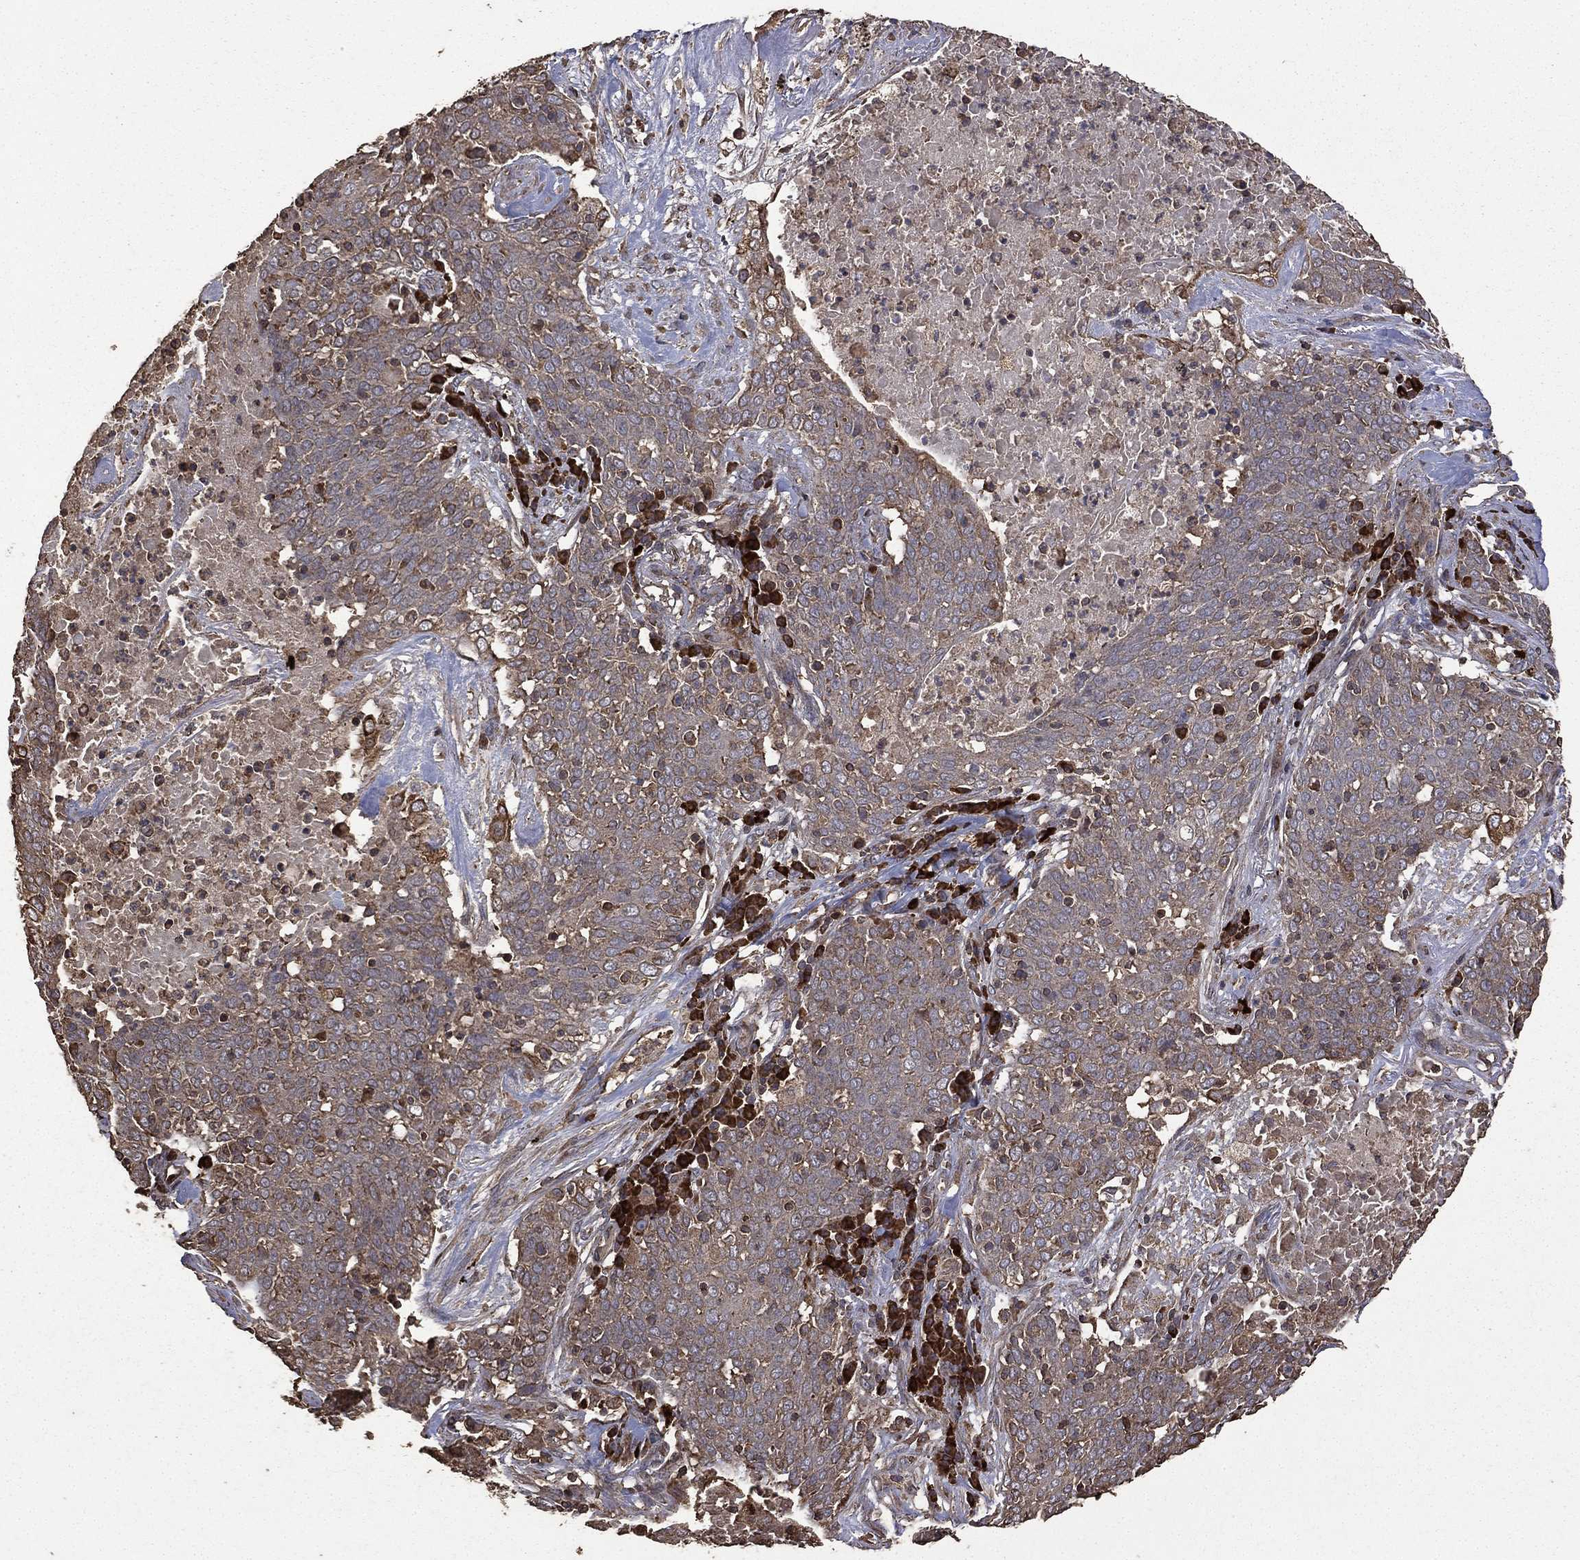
{"staining": {"intensity": "weak", "quantity": "<25%", "location": "cytoplasmic/membranous"}, "tissue": "lung cancer", "cell_type": "Tumor cells", "image_type": "cancer", "snomed": [{"axis": "morphology", "description": "Squamous cell carcinoma, NOS"}, {"axis": "topography", "description": "Lung"}], "caption": "High power microscopy image of an immunohistochemistry micrograph of squamous cell carcinoma (lung), revealing no significant positivity in tumor cells.", "gene": "METTL27", "patient": {"sex": "male", "age": 82}}